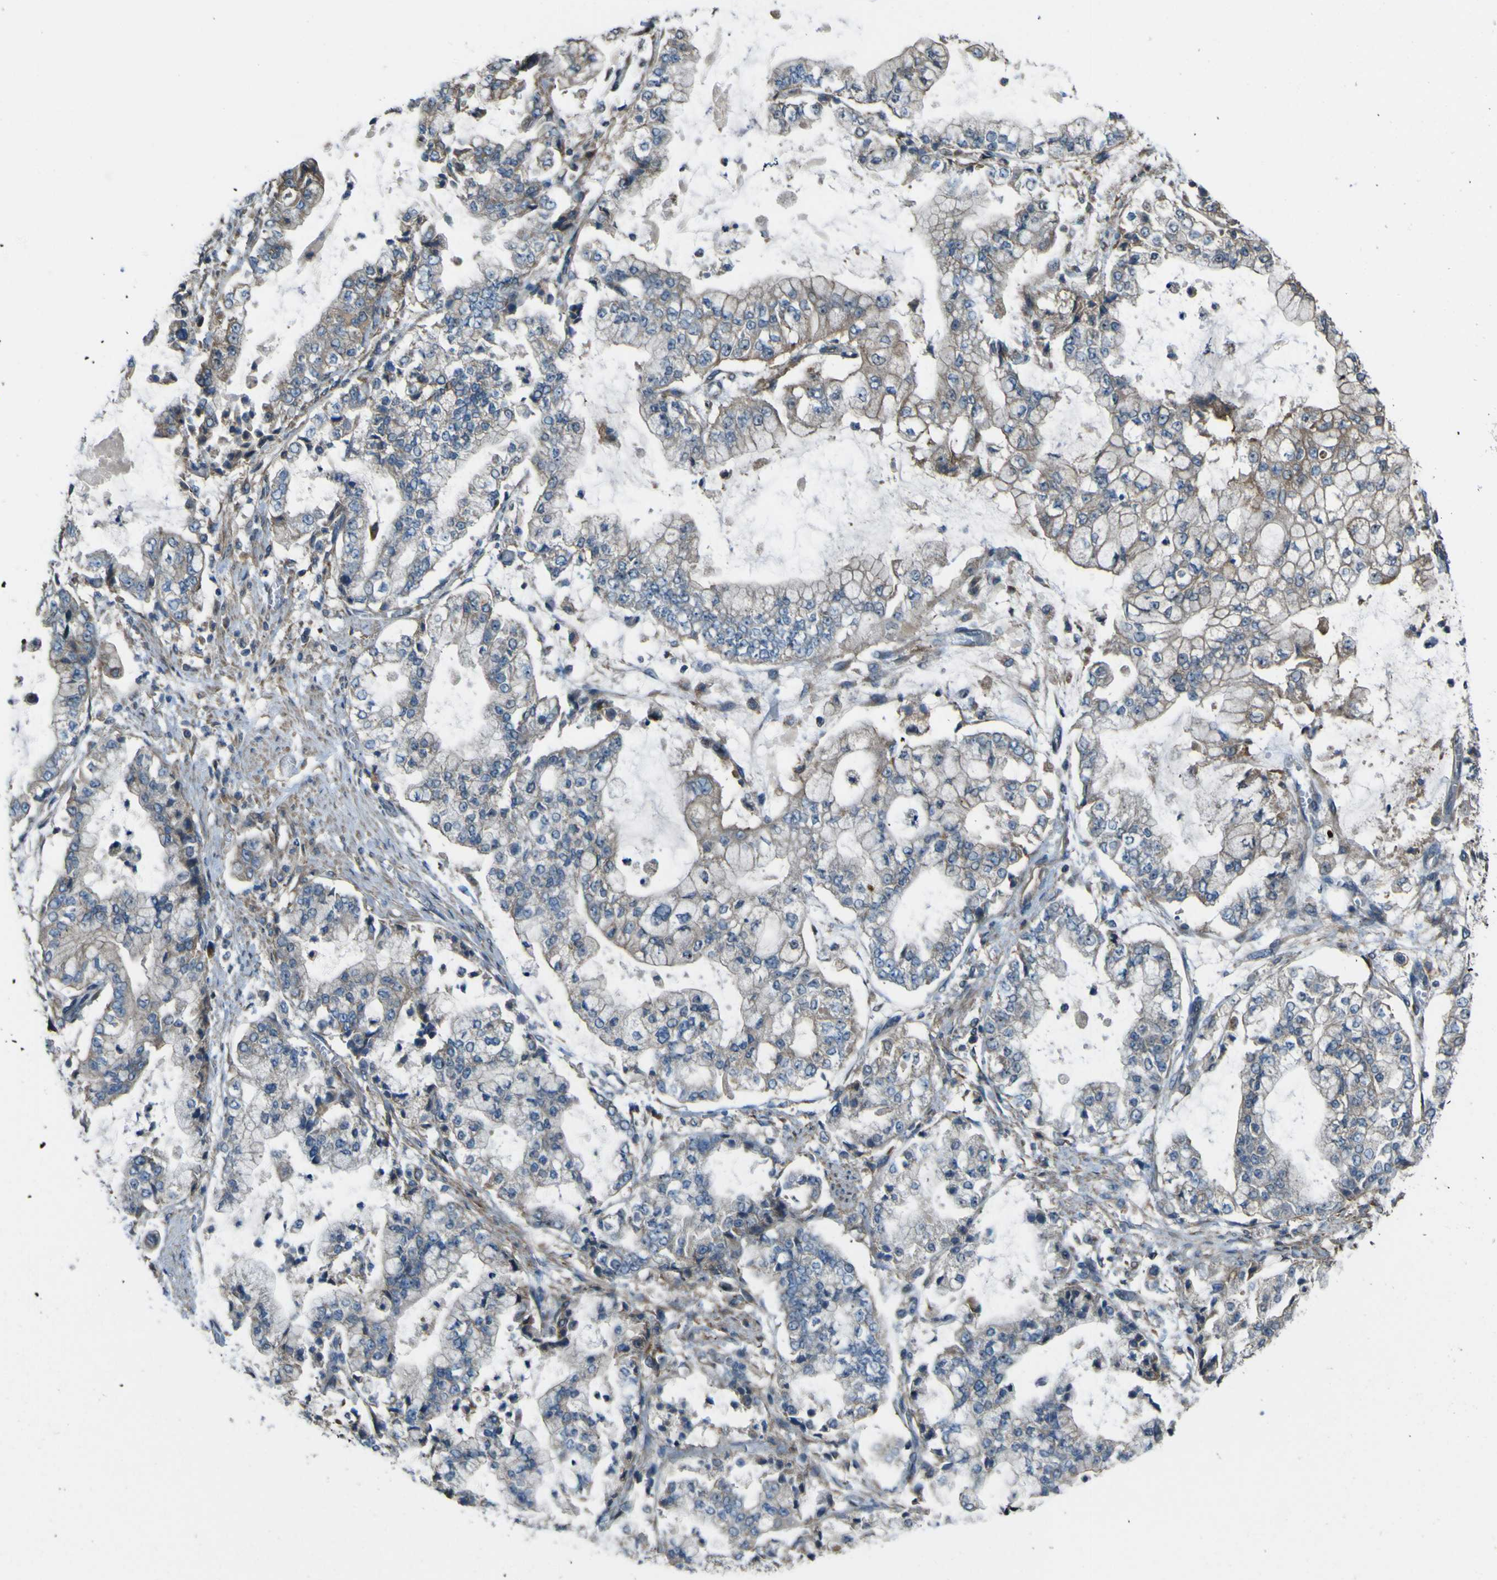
{"staining": {"intensity": "weak", "quantity": "<25%", "location": "cytoplasmic/membranous"}, "tissue": "stomach cancer", "cell_type": "Tumor cells", "image_type": "cancer", "snomed": [{"axis": "morphology", "description": "Adenocarcinoma, NOS"}, {"axis": "topography", "description": "Stomach"}], "caption": "DAB immunohistochemical staining of human stomach cancer (adenocarcinoma) demonstrates no significant staining in tumor cells. (IHC, brightfield microscopy, high magnification).", "gene": "NAALADL2", "patient": {"sex": "male", "age": 76}}